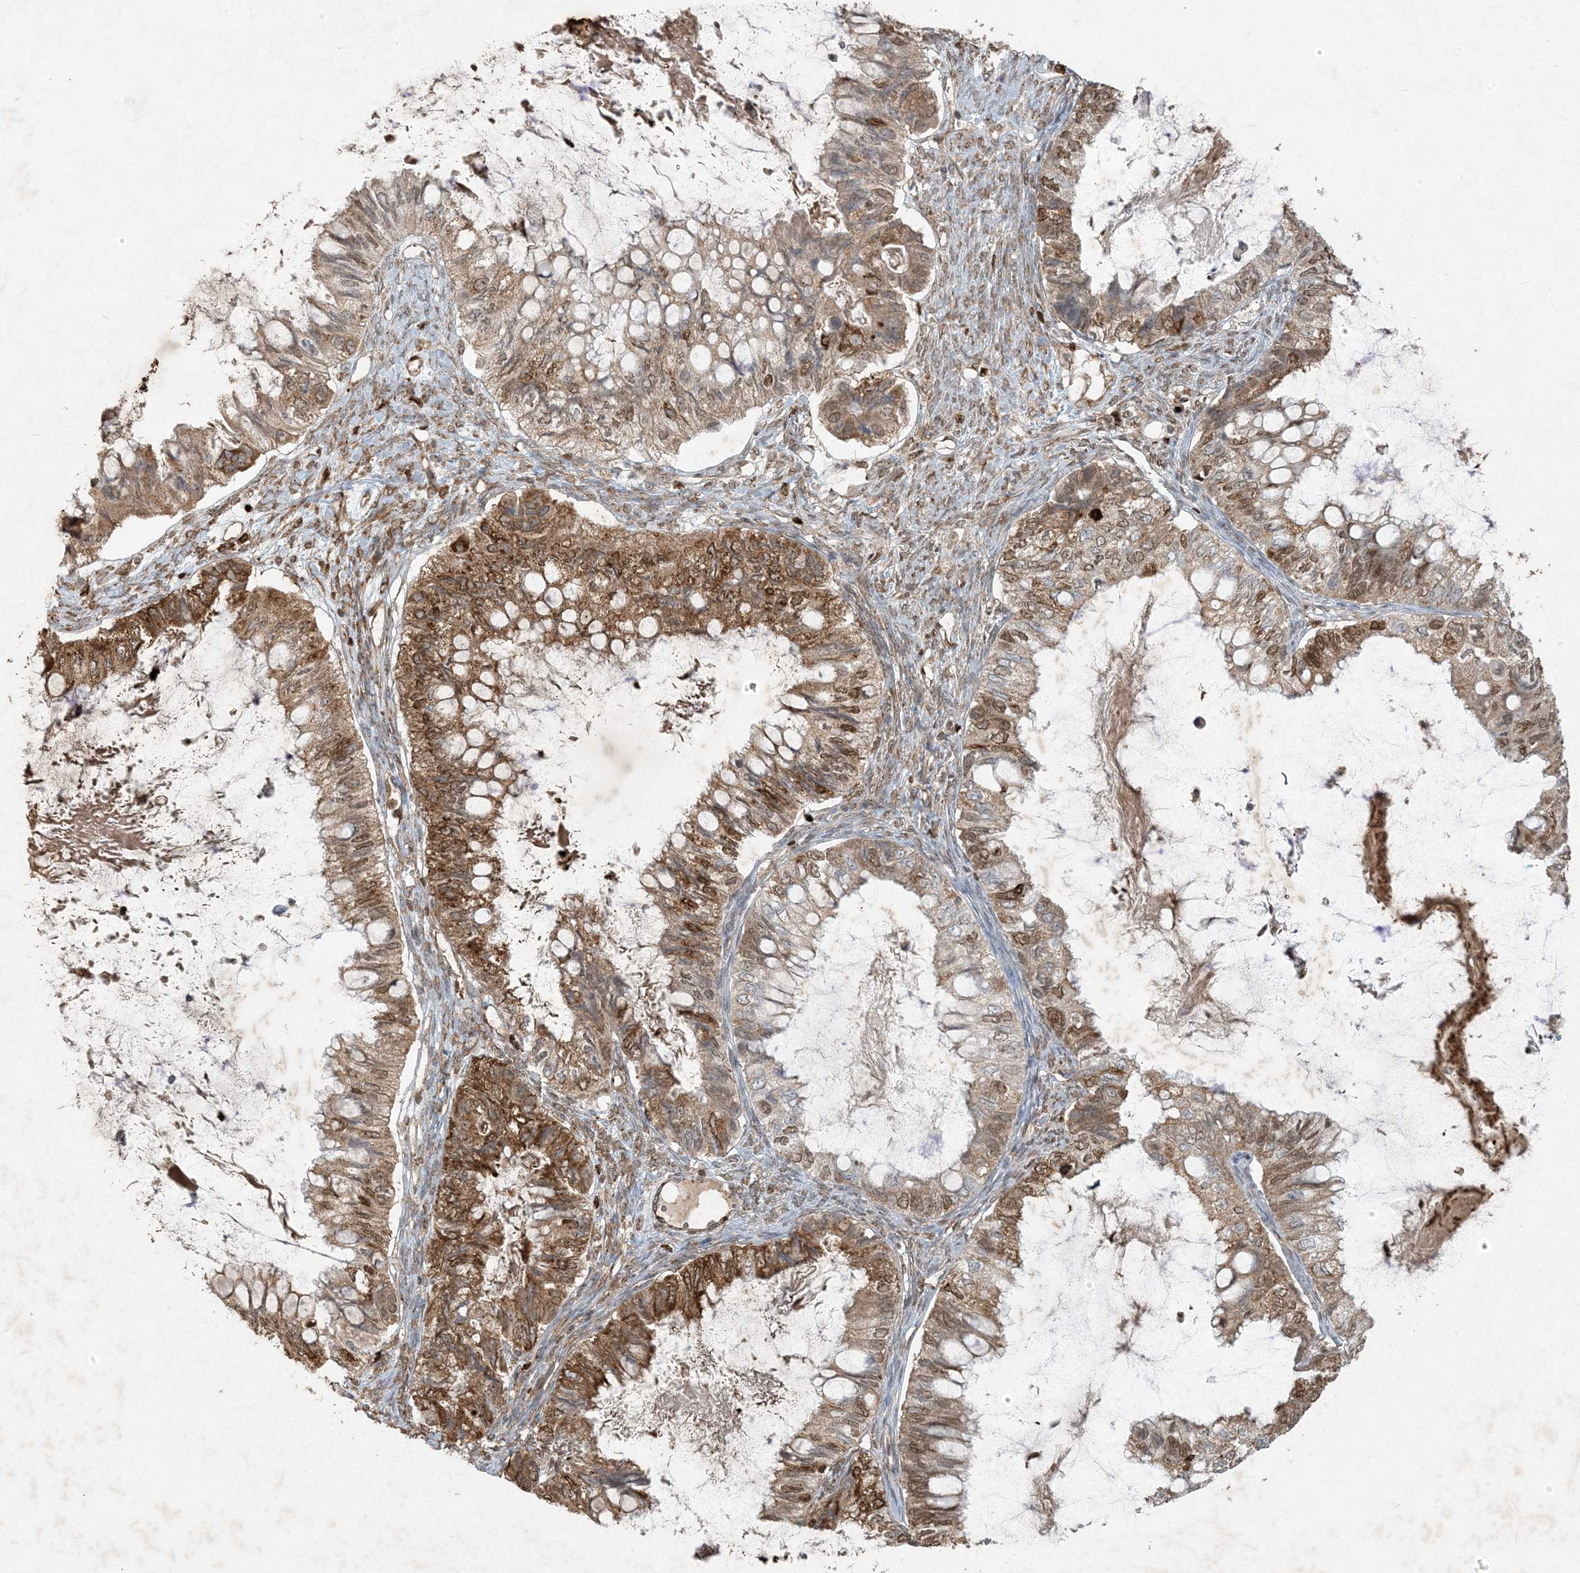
{"staining": {"intensity": "strong", "quantity": ">75%", "location": "cytoplasmic/membranous"}, "tissue": "ovarian cancer", "cell_type": "Tumor cells", "image_type": "cancer", "snomed": [{"axis": "morphology", "description": "Cystadenocarcinoma, mucinous, NOS"}, {"axis": "topography", "description": "Ovary"}], "caption": "Ovarian cancer stained with immunohistochemistry reveals strong cytoplasmic/membranous positivity in about >75% of tumor cells. (IHC, brightfield microscopy, high magnification).", "gene": "MCOLN1", "patient": {"sex": "female", "age": 80}}